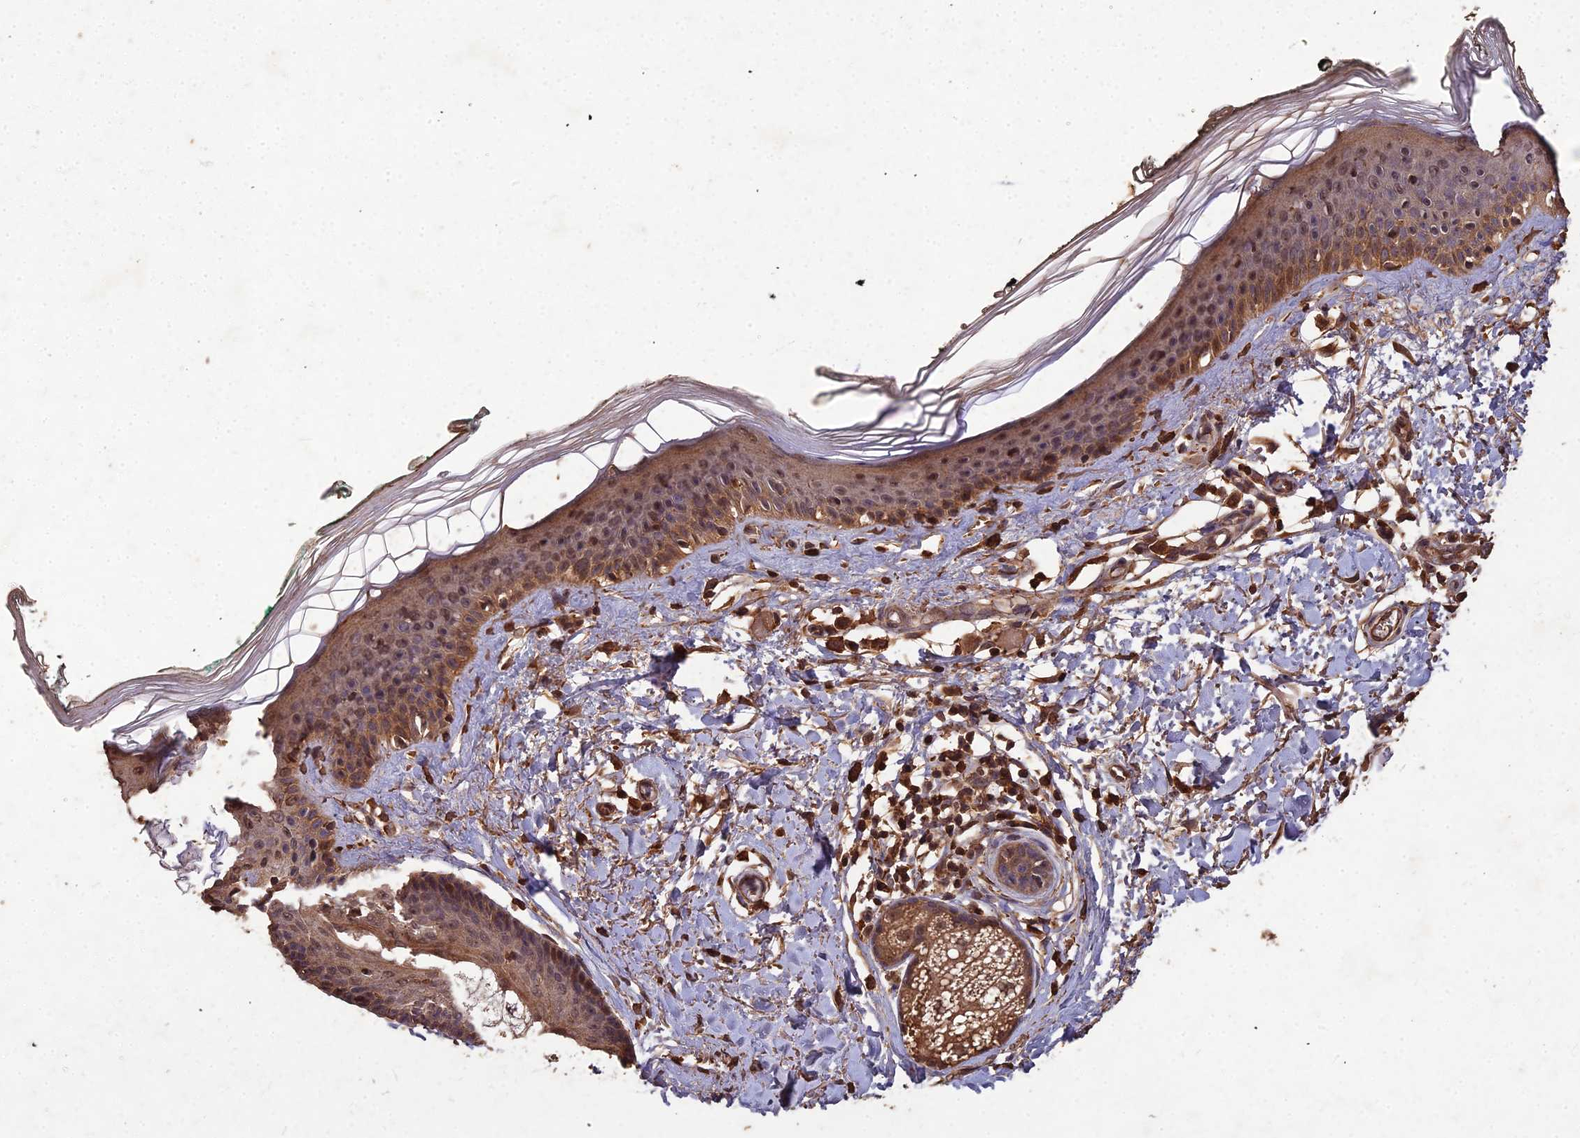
{"staining": {"intensity": "moderate", "quantity": ">75%", "location": "cytoplasmic/membranous,nuclear"}, "tissue": "skin", "cell_type": "Fibroblasts", "image_type": "normal", "snomed": [{"axis": "morphology", "description": "Normal tissue, NOS"}, {"axis": "topography", "description": "Skin"}], "caption": "A micrograph showing moderate cytoplasmic/membranous,nuclear staining in about >75% of fibroblasts in normal skin, as visualized by brown immunohistochemical staining.", "gene": "SYMPK", "patient": {"sex": "male", "age": 62}}